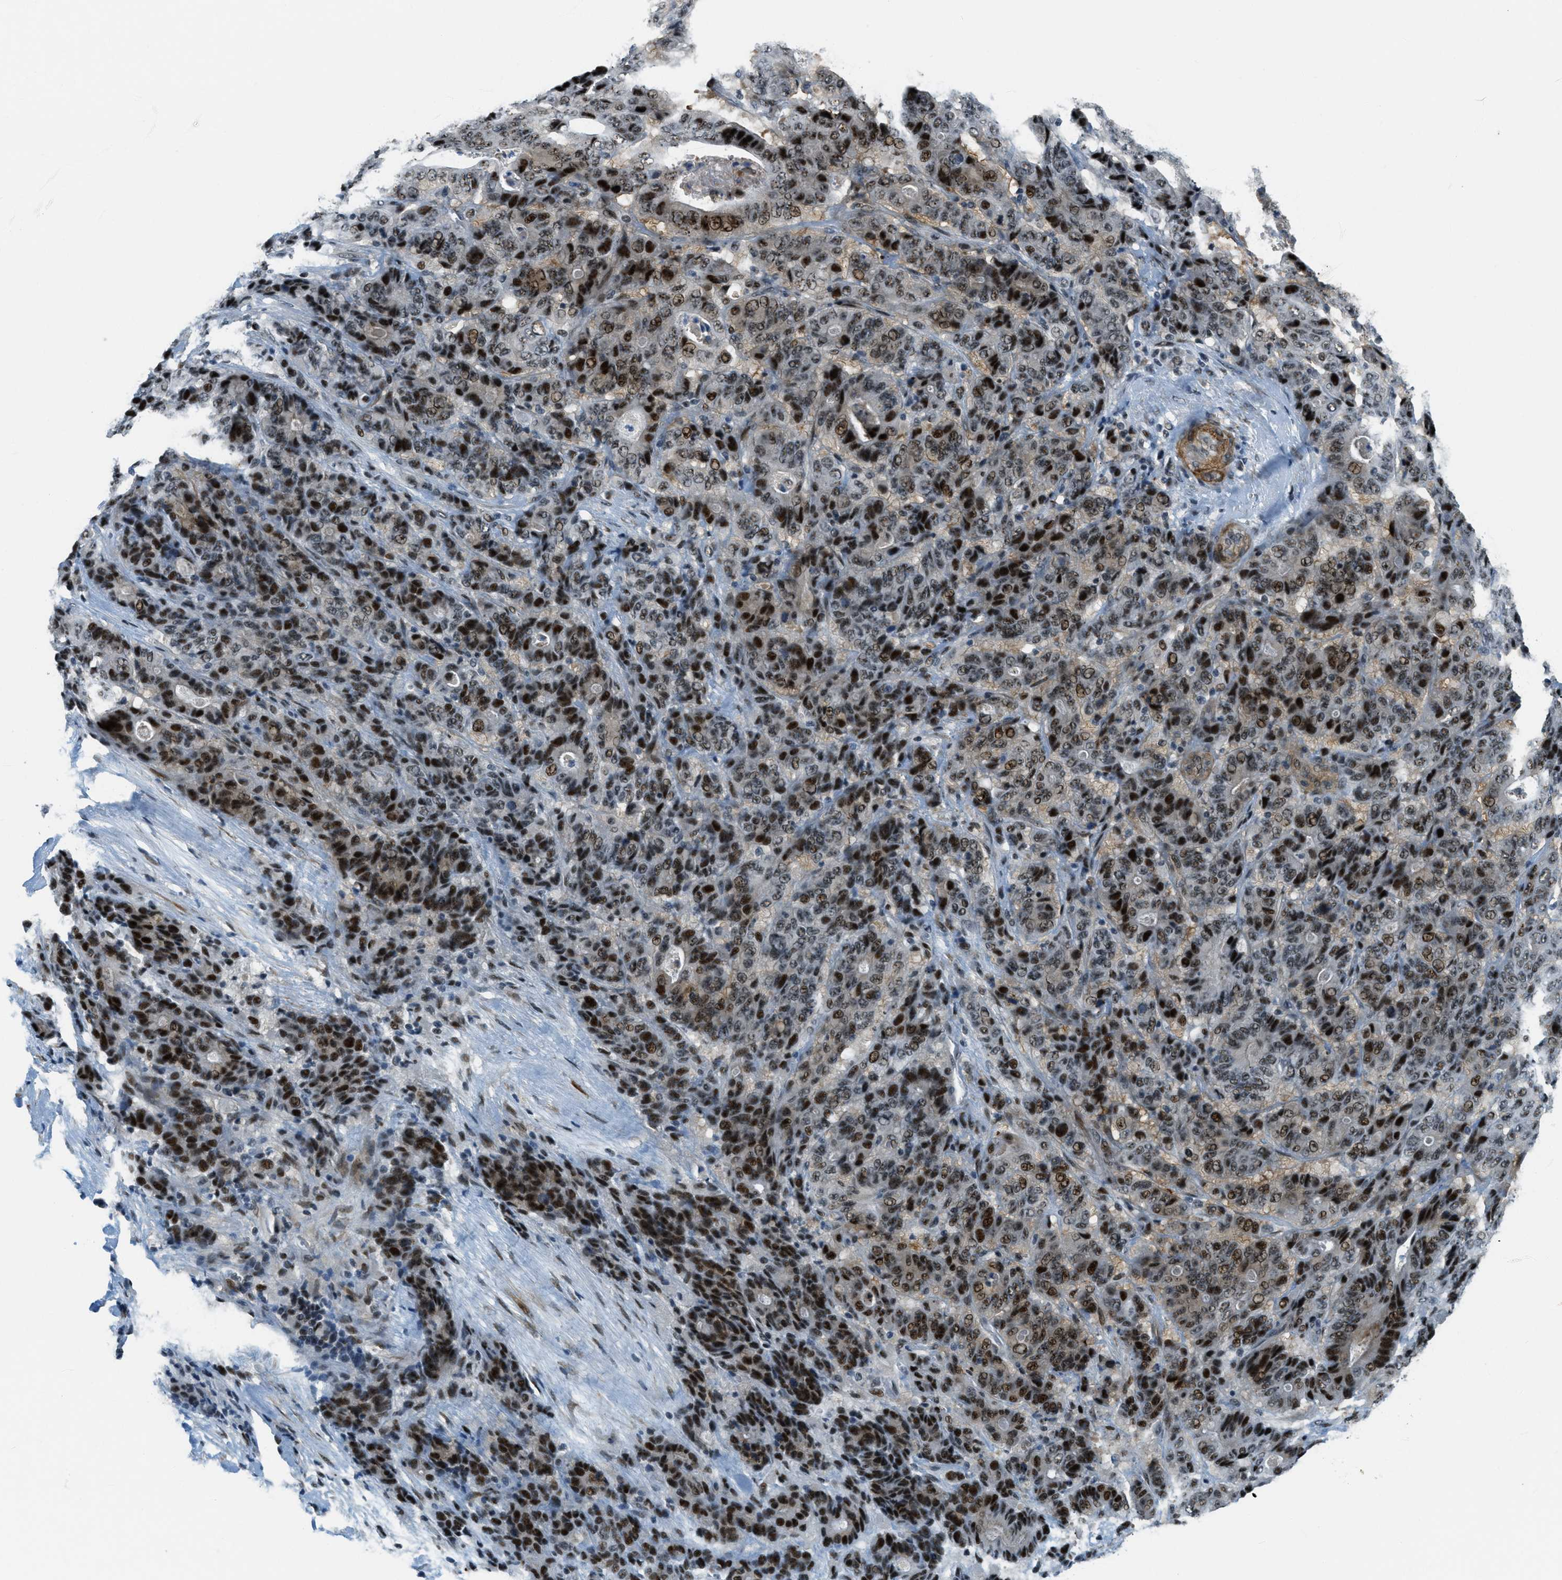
{"staining": {"intensity": "strong", "quantity": "25%-75%", "location": "nuclear"}, "tissue": "stomach cancer", "cell_type": "Tumor cells", "image_type": "cancer", "snomed": [{"axis": "morphology", "description": "Adenocarcinoma, NOS"}, {"axis": "topography", "description": "Stomach"}], "caption": "Tumor cells exhibit high levels of strong nuclear positivity in approximately 25%-75% of cells in human stomach adenocarcinoma.", "gene": "ZDHHC23", "patient": {"sex": "female", "age": 73}}